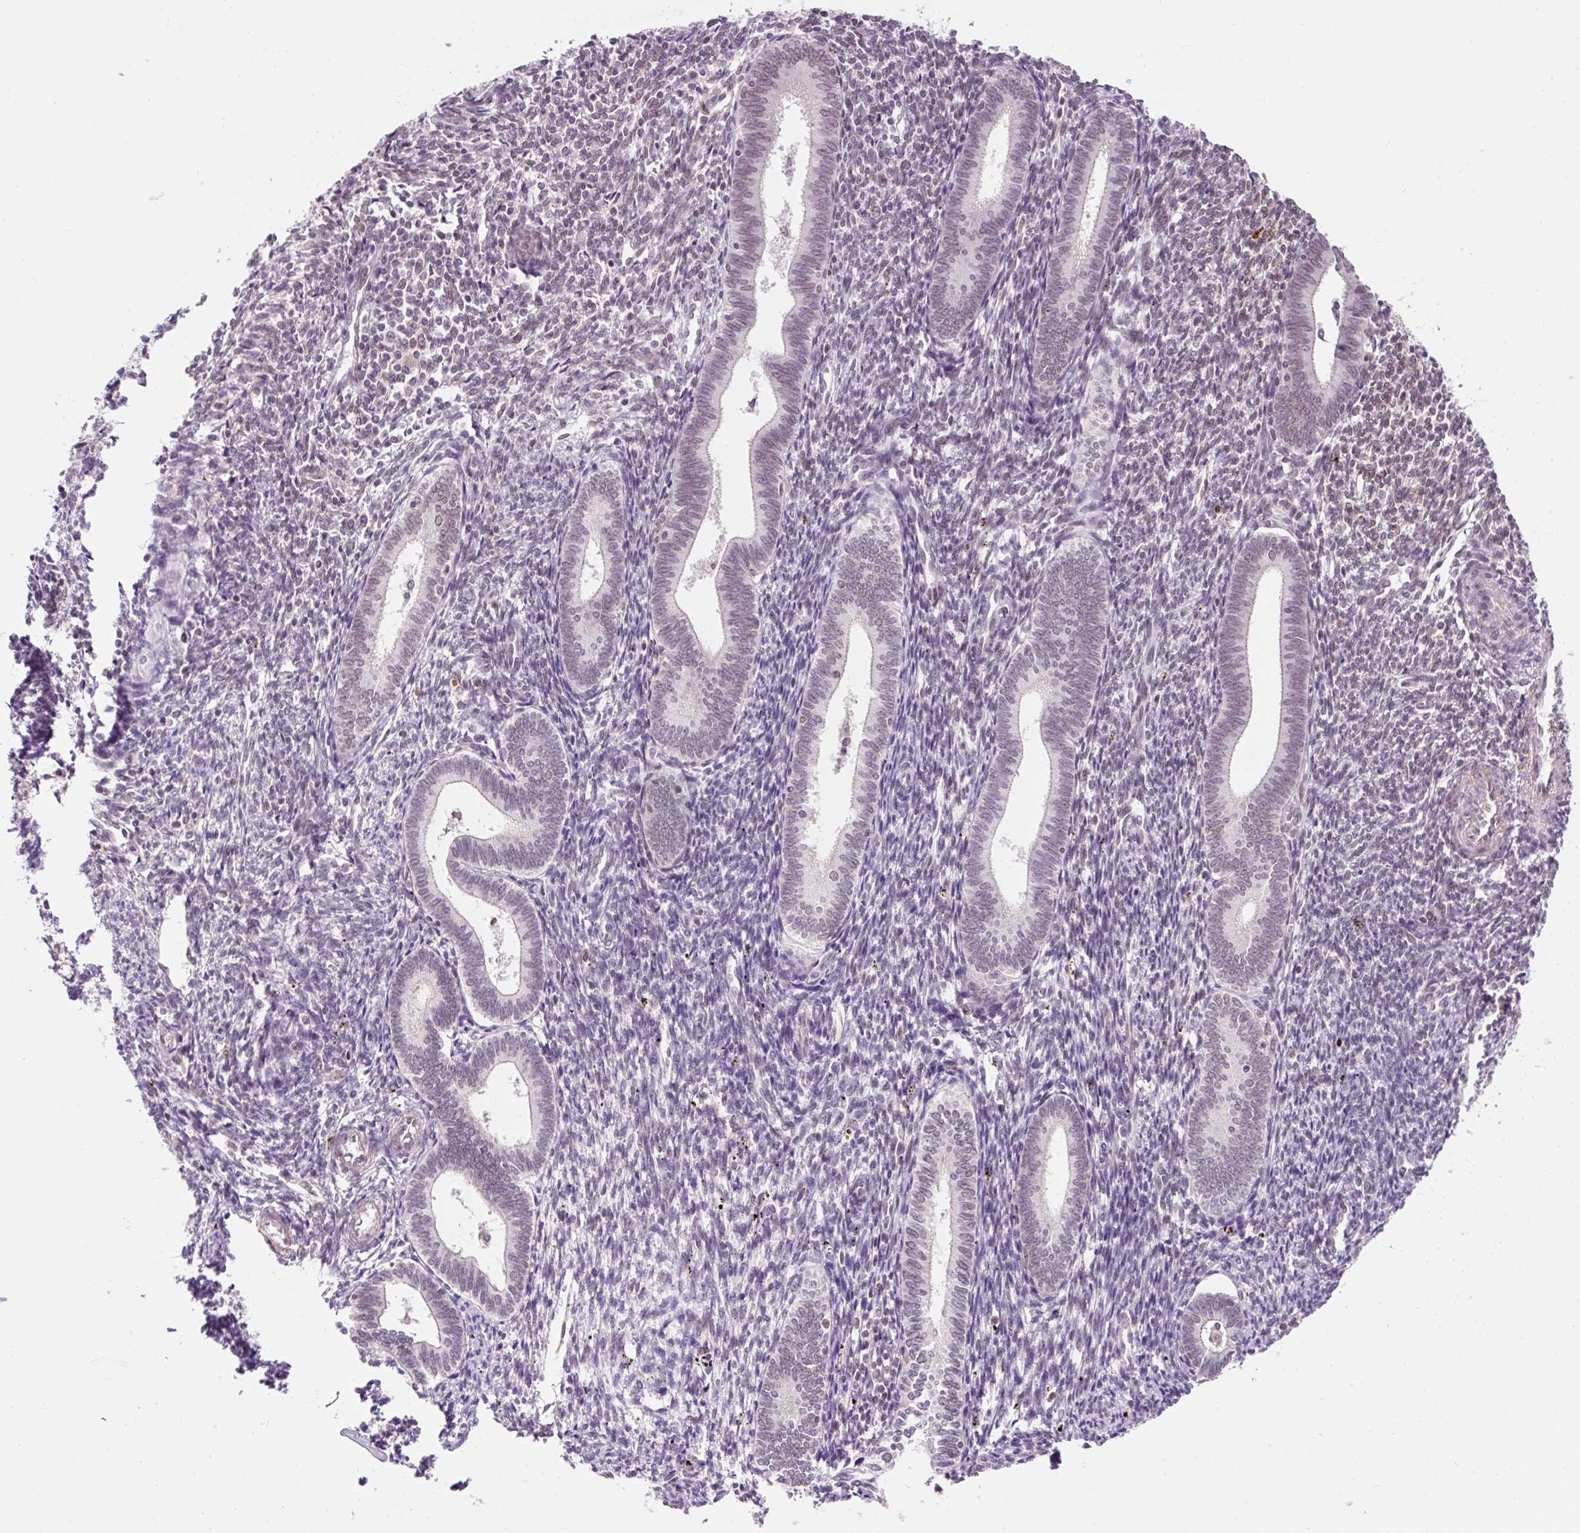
{"staining": {"intensity": "moderate", "quantity": "<25%", "location": "cytoplasmic/membranous,nuclear"}, "tissue": "endometrium", "cell_type": "Cells in endometrial stroma", "image_type": "normal", "snomed": [{"axis": "morphology", "description": "Normal tissue, NOS"}, {"axis": "topography", "description": "Endometrium"}], "caption": "The micrograph exhibits staining of benign endometrium, revealing moderate cytoplasmic/membranous,nuclear protein staining (brown color) within cells in endometrial stroma. (IHC, brightfield microscopy, high magnification).", "gene": "ZNF610", "patient": {"sex": "female", "age": 41}}